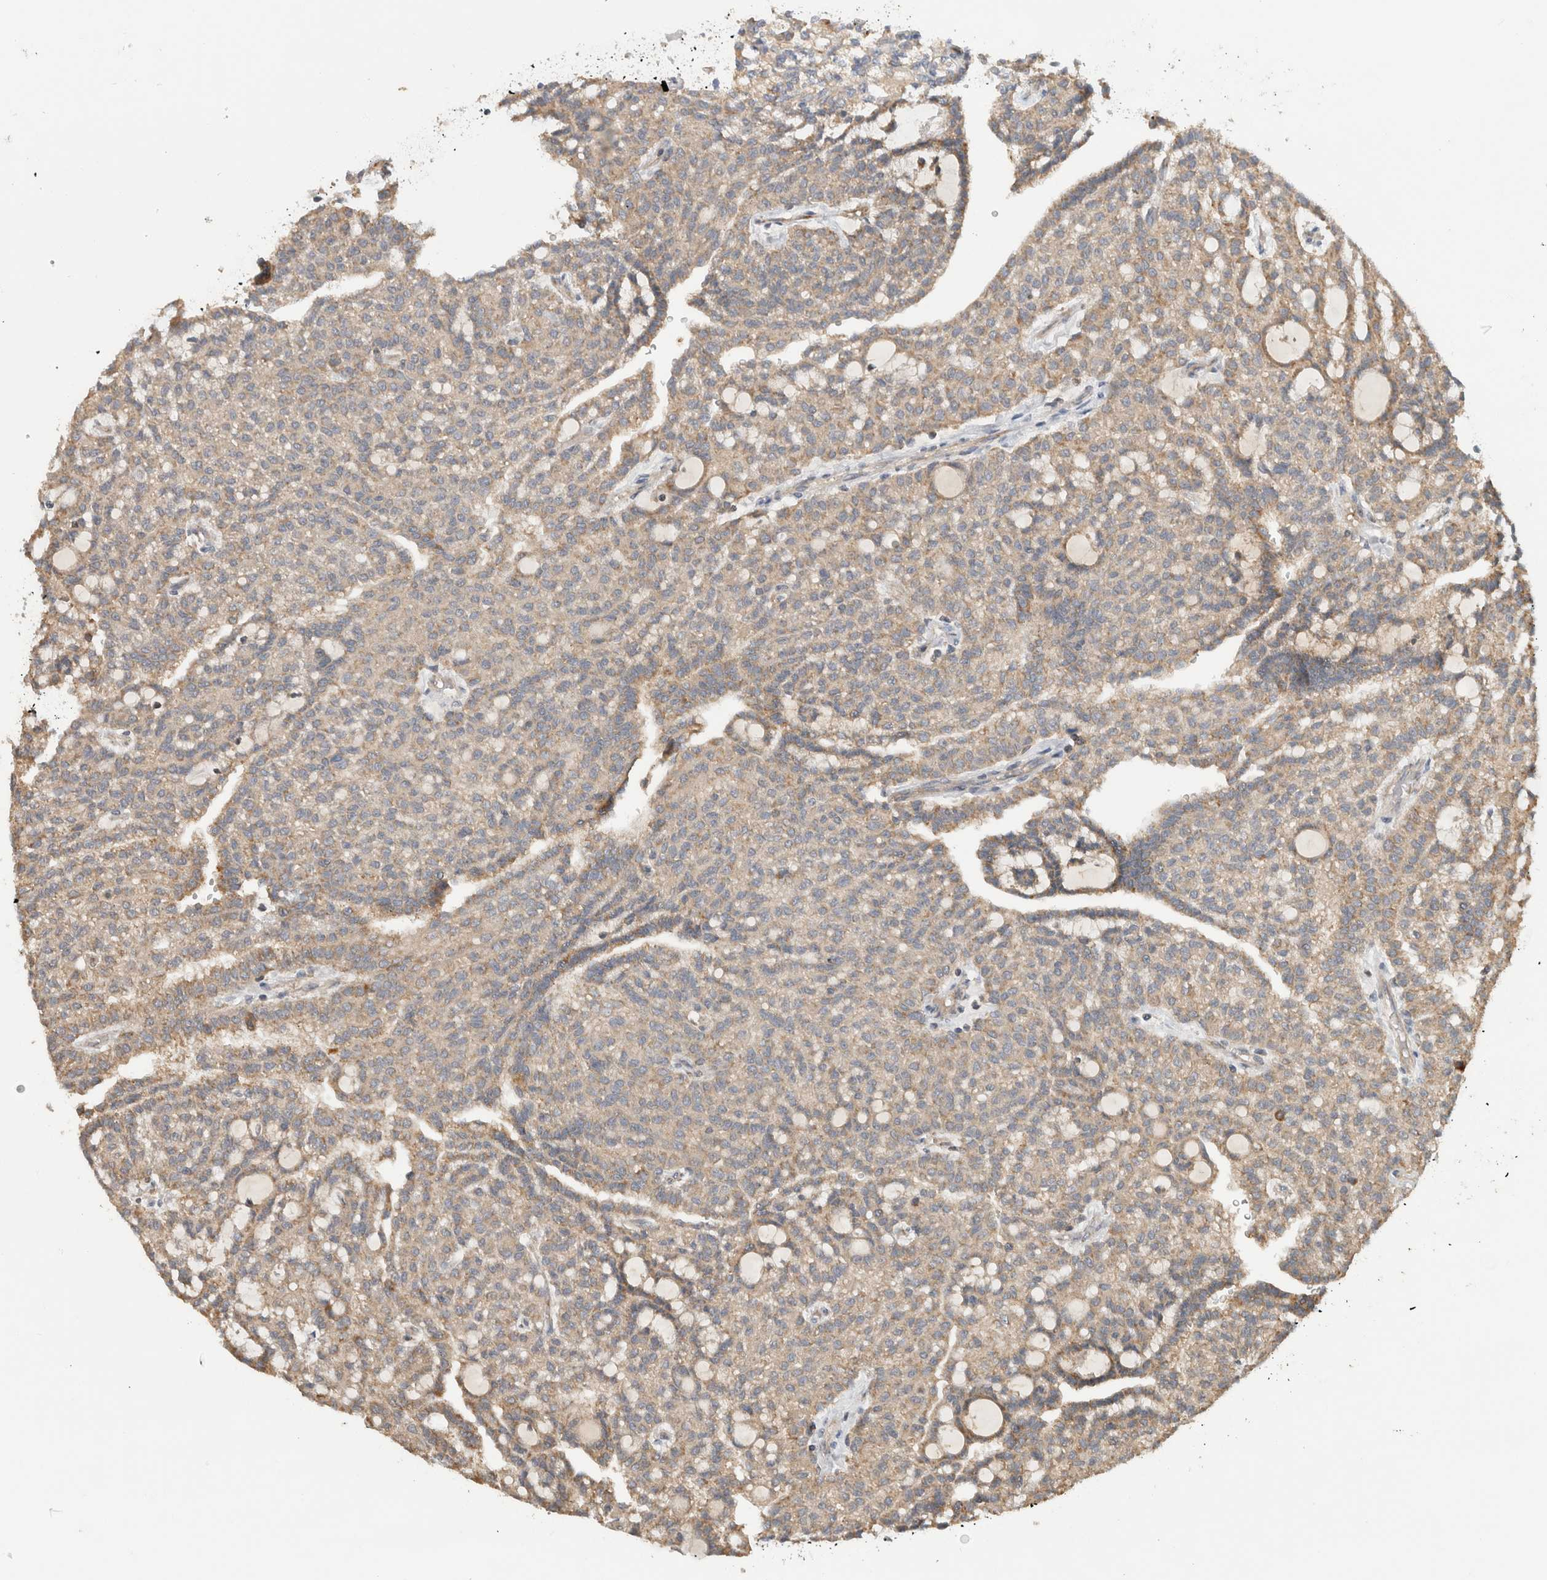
{"staining": {"intensity": "weak", "quantity": "25%-75%", "location": "cytoplasmic/membranous"}, "tissue": "renal cancer", "cell_type": "Tumor cells", "image_type": "cancer", "snomed": [{"axis": "morphology", "description": "Adenocarcinoma, NOS"}, {"axis": "topography", "description": "Kidney"}], "caption": "DAB immunohistochemical staining of adenocarcinoma (renal) demonstrates weak cytoplasmic/membranous protein expression in approximately 25%-75% of tumor cells.", "gene": "AMPD1", "patient": {"sex": "male", "age": 63}}